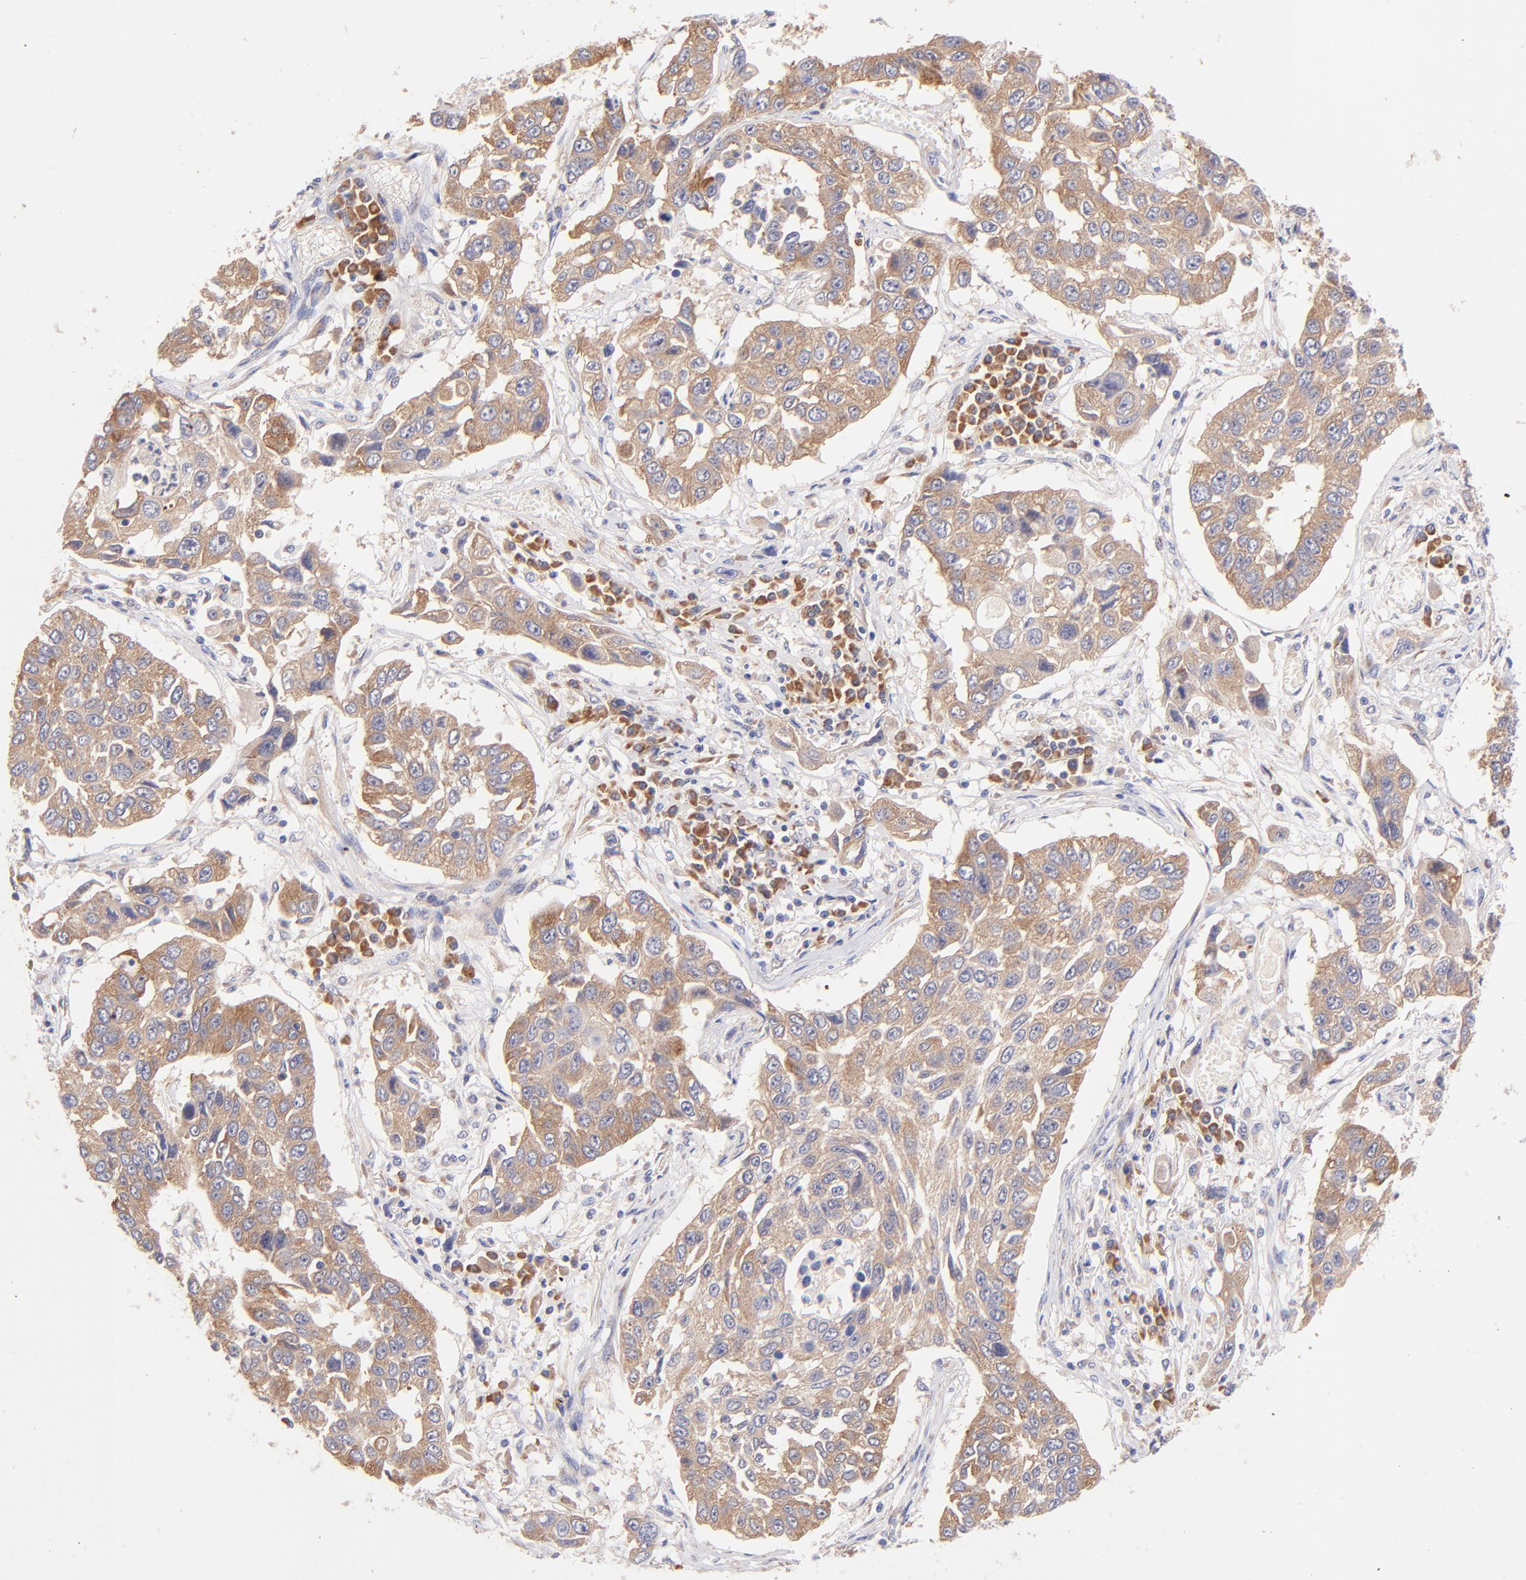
{"staining": {"intensity": "moderate", "quantity": ">75%", "location": "cytoplasmic/membranous"}, "tissue": "lung cancer", "cell_type": "Tumor cells", "image_type": "cancer", "snomed": [{"axis": "morphology", "description": "Squamous cell carcinoma, NOS"}, {"axis": "topography", "description": "Lung"}], "caption": "Tumor cells show medium levels of moderate cytoplasmic/membranous expression in about >75% of cells in human lung cancer.", "gene": "RPL11", "patient": {"sex": "male", "age": 71}}